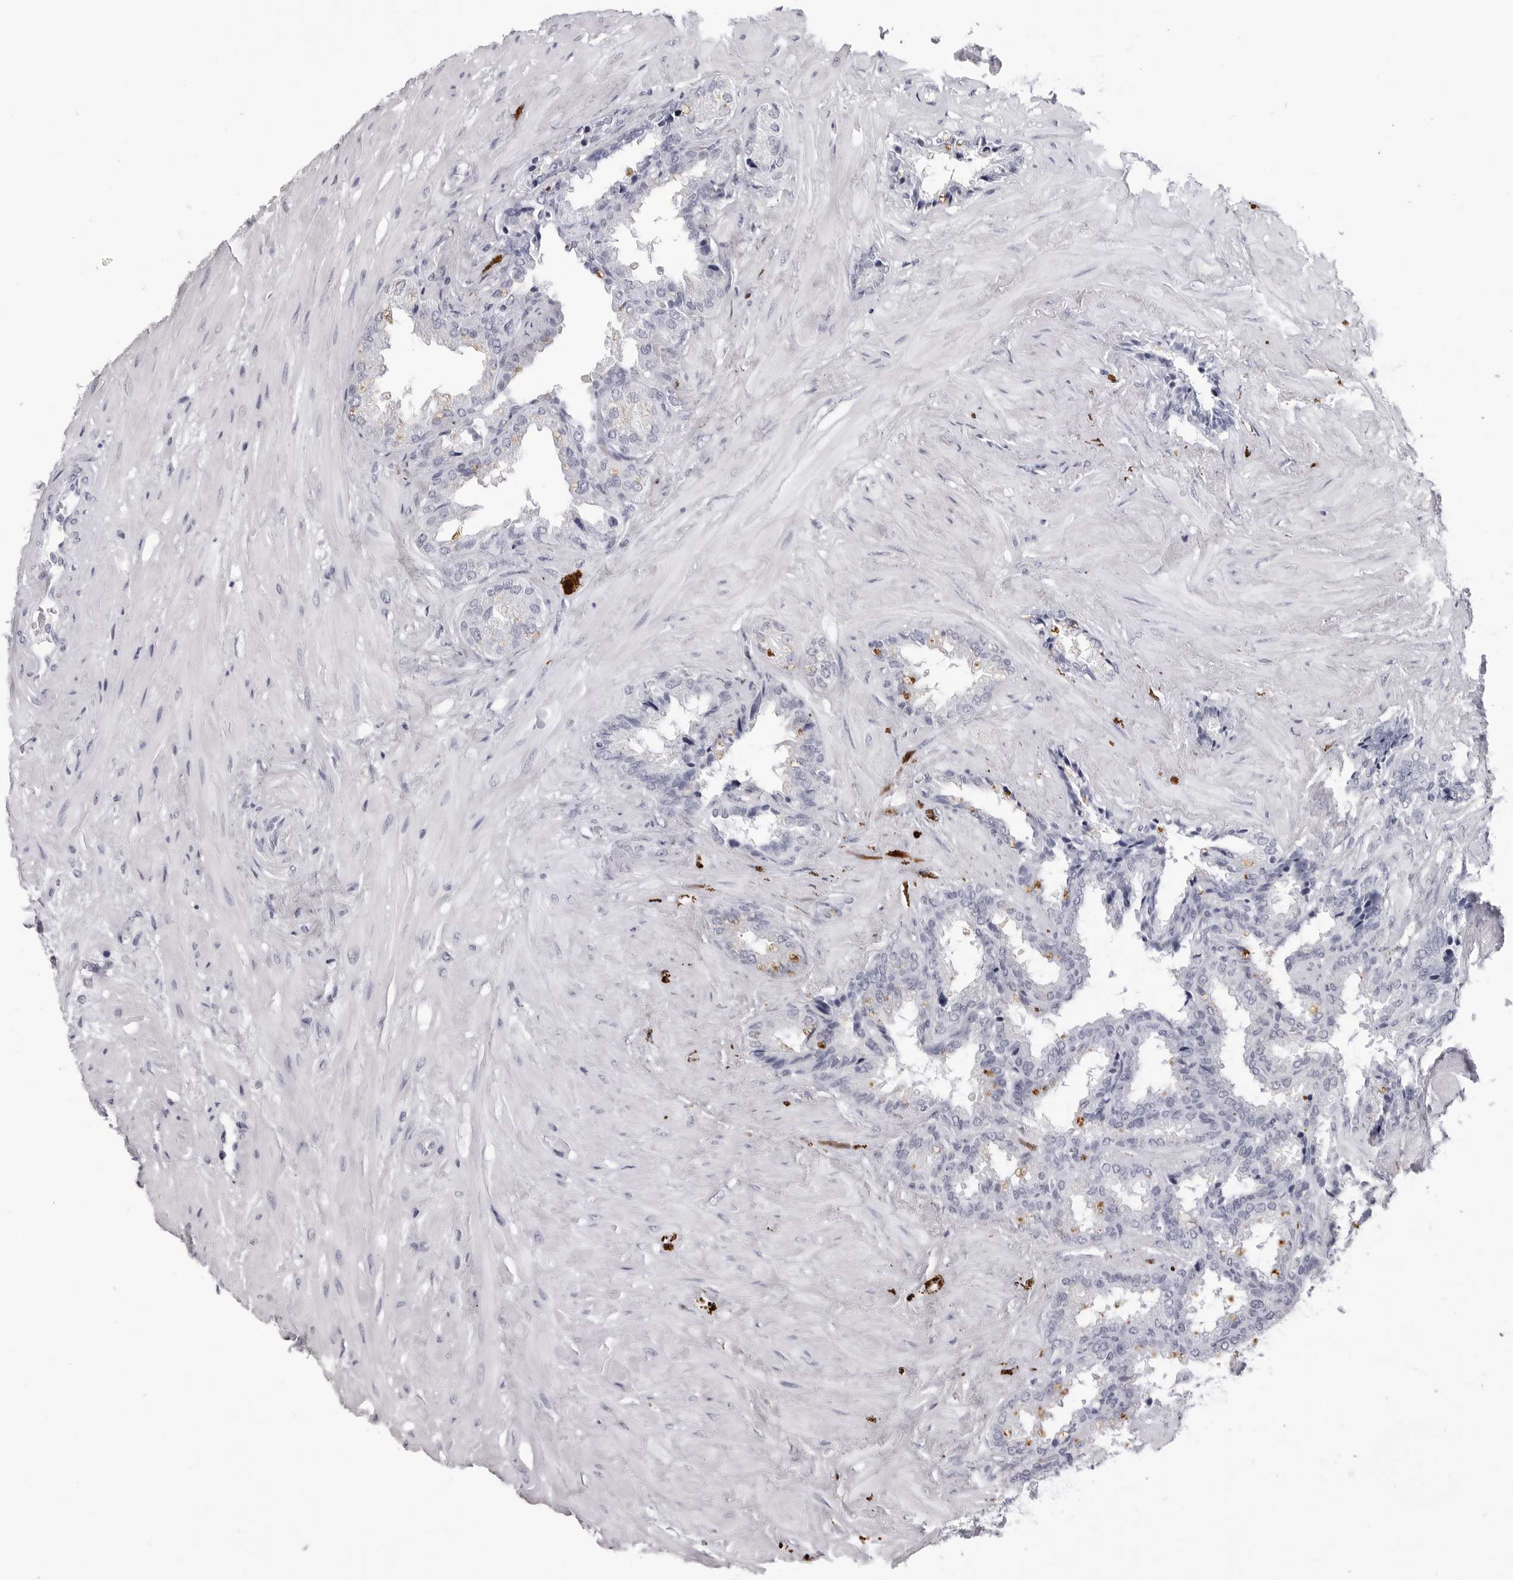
{"staining": {"intensity": "negative", "quantity": "none", "location": "none"}, "tissue": "seminal vesicle", "cell_type": "Glandular cells", "image_type": "normal", "snomed": [{"axis": "morphology", "description": "Normal tissue, NOS"}, {"axis": "topography", "description": "Seminal veicle"}], "caption": "IHC of unremarkable seminal vesicle exhibits no expression in glandular cells.", "gene": "LGALS4", "patient": {"sex": "male", "age": 46}}